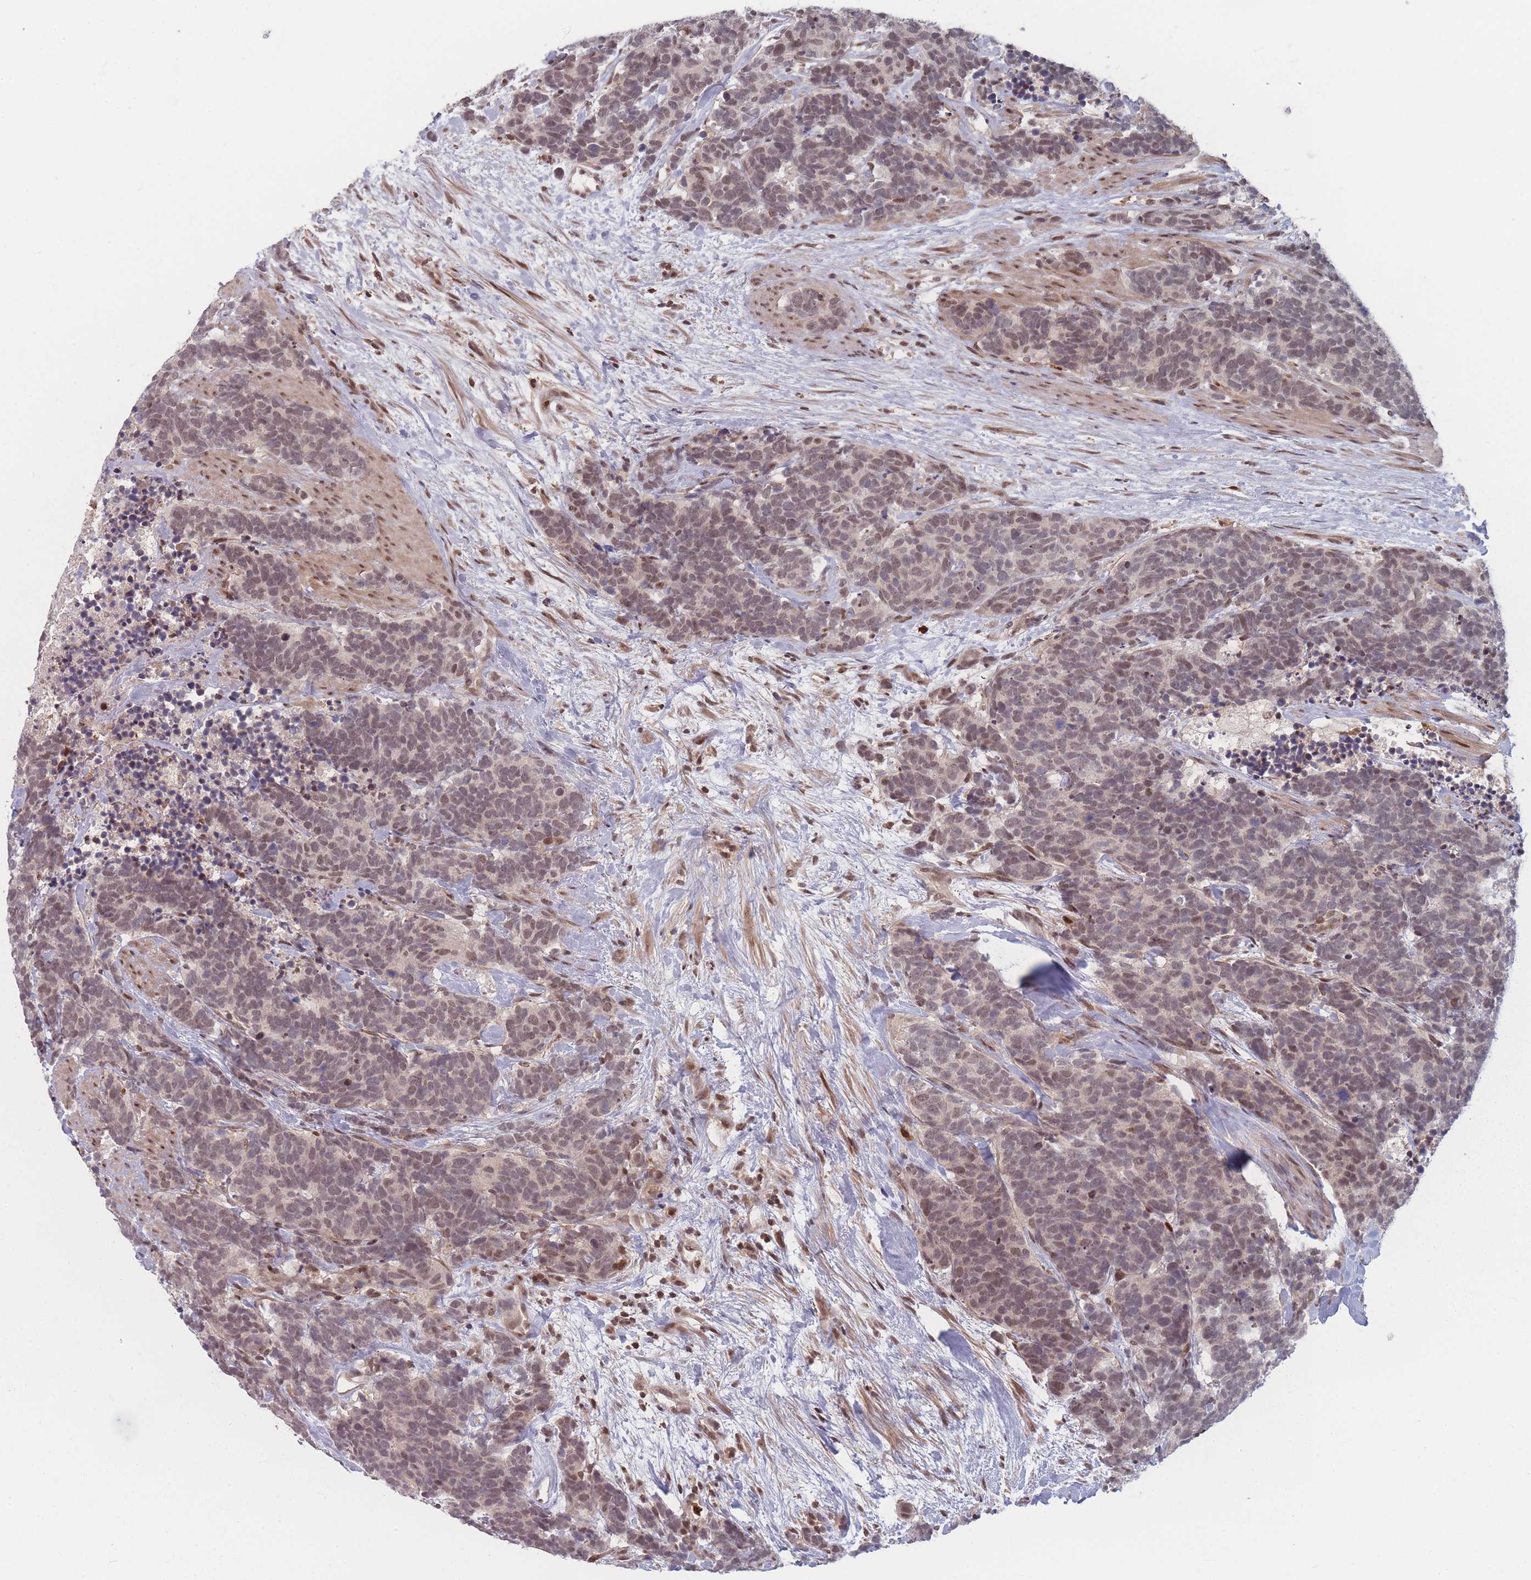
{"staining": {"intensity": "weak", "quantity": ">75%", "location": "nuclear"}, "tissue": "carcinoid", "cell_type": "Tumor cells", "image_type": "cancer", "snomed": [{"axis": "morphology", "description": "Carcinoma, NOS"}, {"axis": "morphology", "description": "Carcinoid, malignant, NOS"}, {"axis": "topography", "description": "Prostate"}], "caption": "Protein staining demonstrates weak nuclear positivity in approximately >75% of tumor cells in carcinoid.", "gene": "WDR55", "patient": {"sex": "male", "age": 57}}